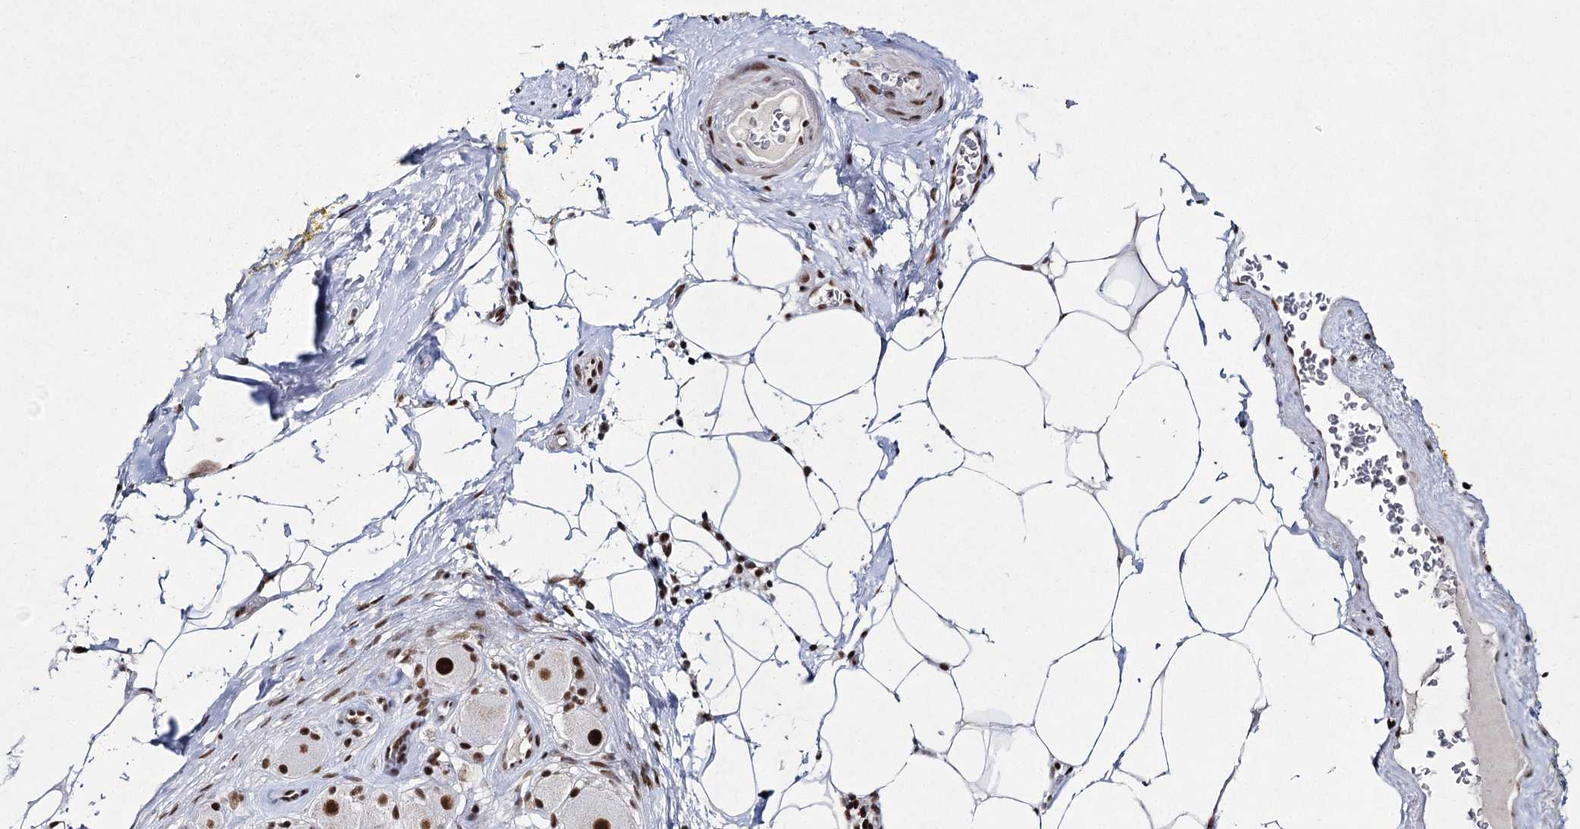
{"staining": {"intensity": "strong", "quantity": ">75%", "location": "nuclear"}, "tissue": "adipose tissue", "cell_type": "Adipocytes", "image_type": "normal", "snomed": [{"axis": "morphology", "description": "Normal tissue, NOS"}, {"axis": "morphology", "description": "Adenocarcinoma, Low grade"}, {"axis": "topography", "description": "Prostate"}, {"axis": "topography", "description": "Peripheral nerve tissue"}], "caption": "About >75% of adipocytes in benign human adipose tissue exhibit strong nuclear protein positivity as visualized by brown immunohistochemical staining.", "gene": "SCAF8", "patient": {"sex": "male", "age": 63}}